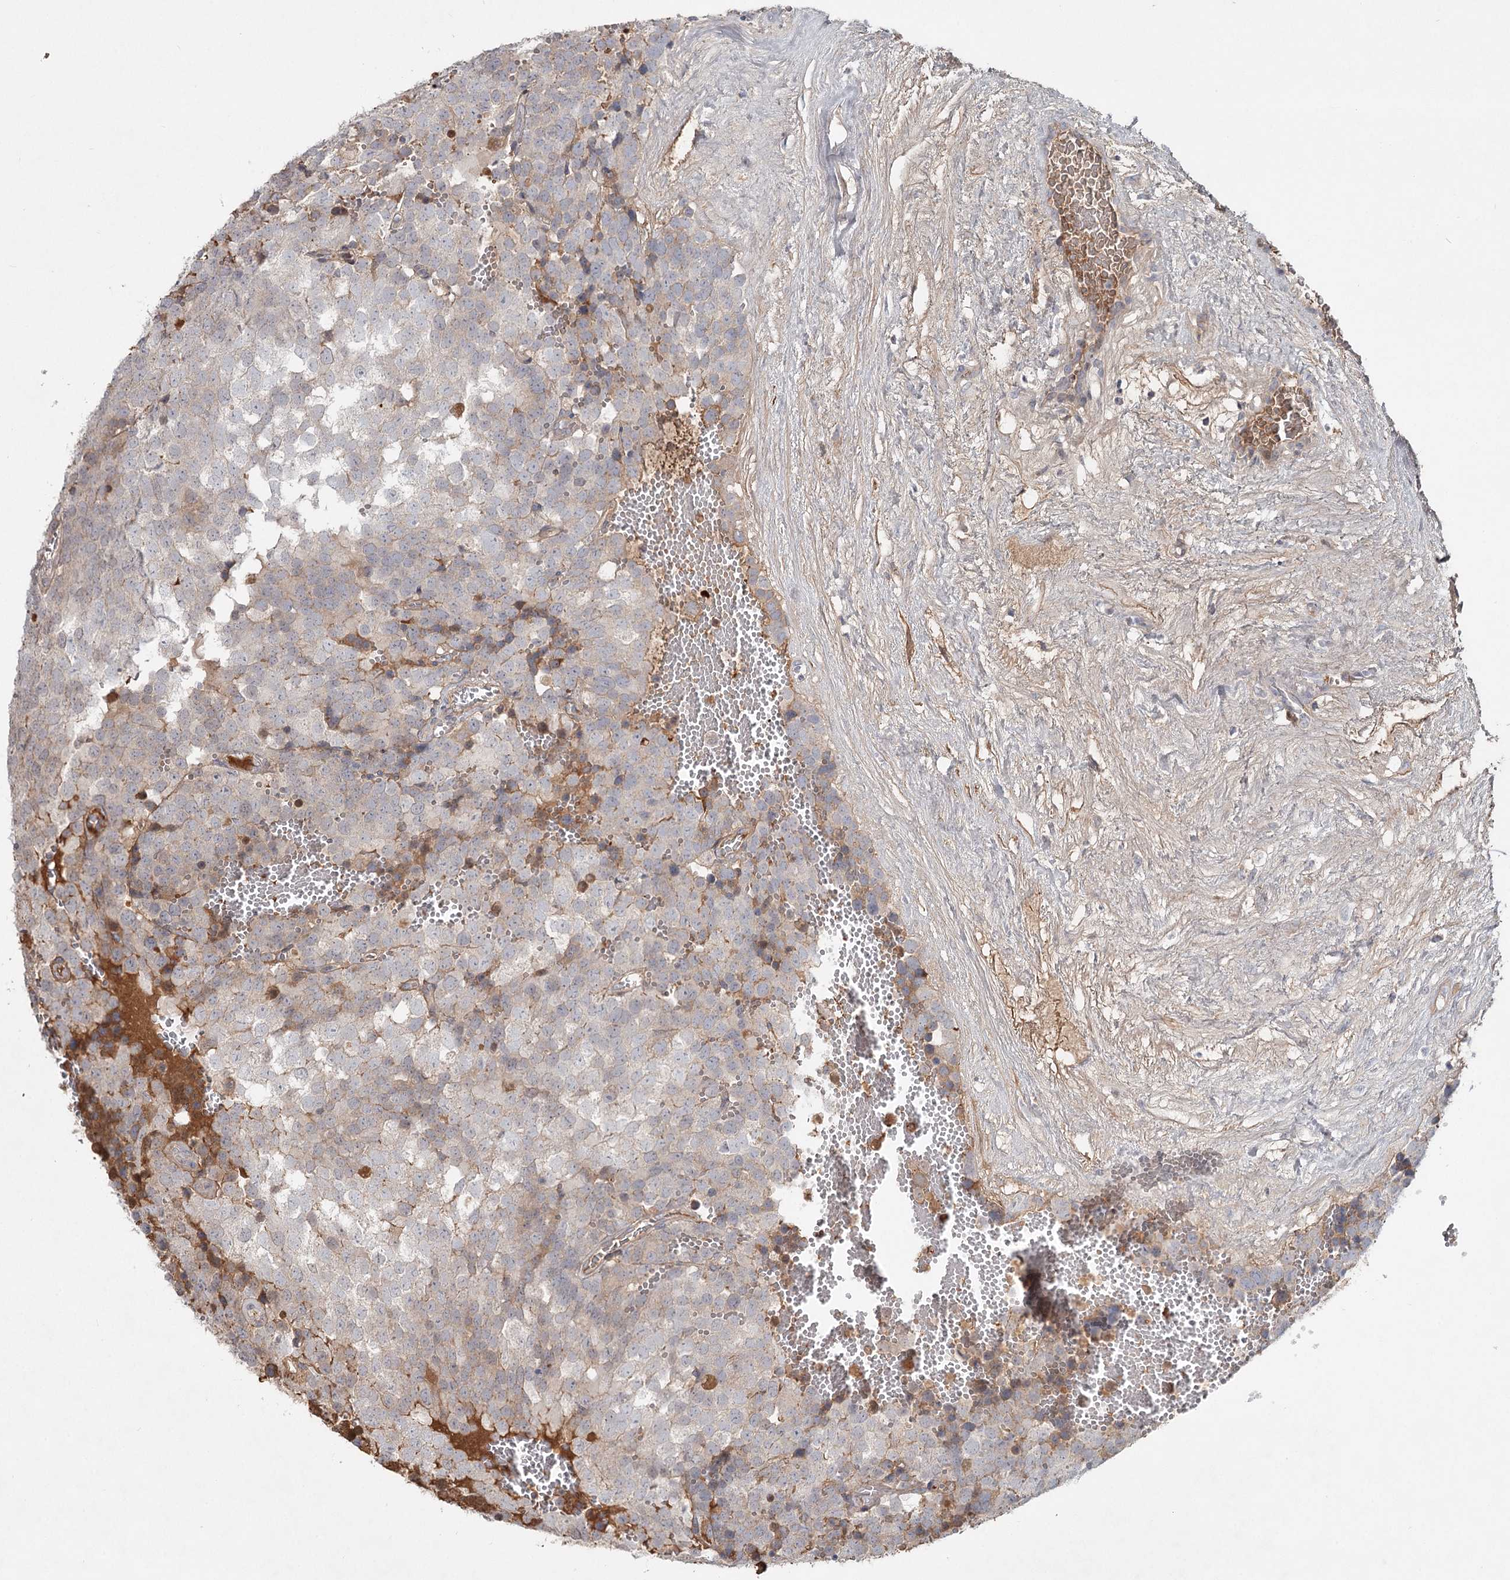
{"staining": {"intensity": "negative", "quantity": "none", "location": "none"}, "tissue": "testis cancer", "cell_type": "Tumor cells", "image_type": "cancer", "snomed": [{"axis": "morphology", "description": "Seminoma, NOS"}, {"axis": "topography", "description": "Testis"}], "caption": "Tumor cells show no significant staining in testis seminoma. The staining was performed using DAB to visualize the protein expression in brown, while the nuclei were stained in blue with hematoxylin (Magnification: 20x).", "gene": "DHRS9", "patient": {"sex": "male", "age": 71}}